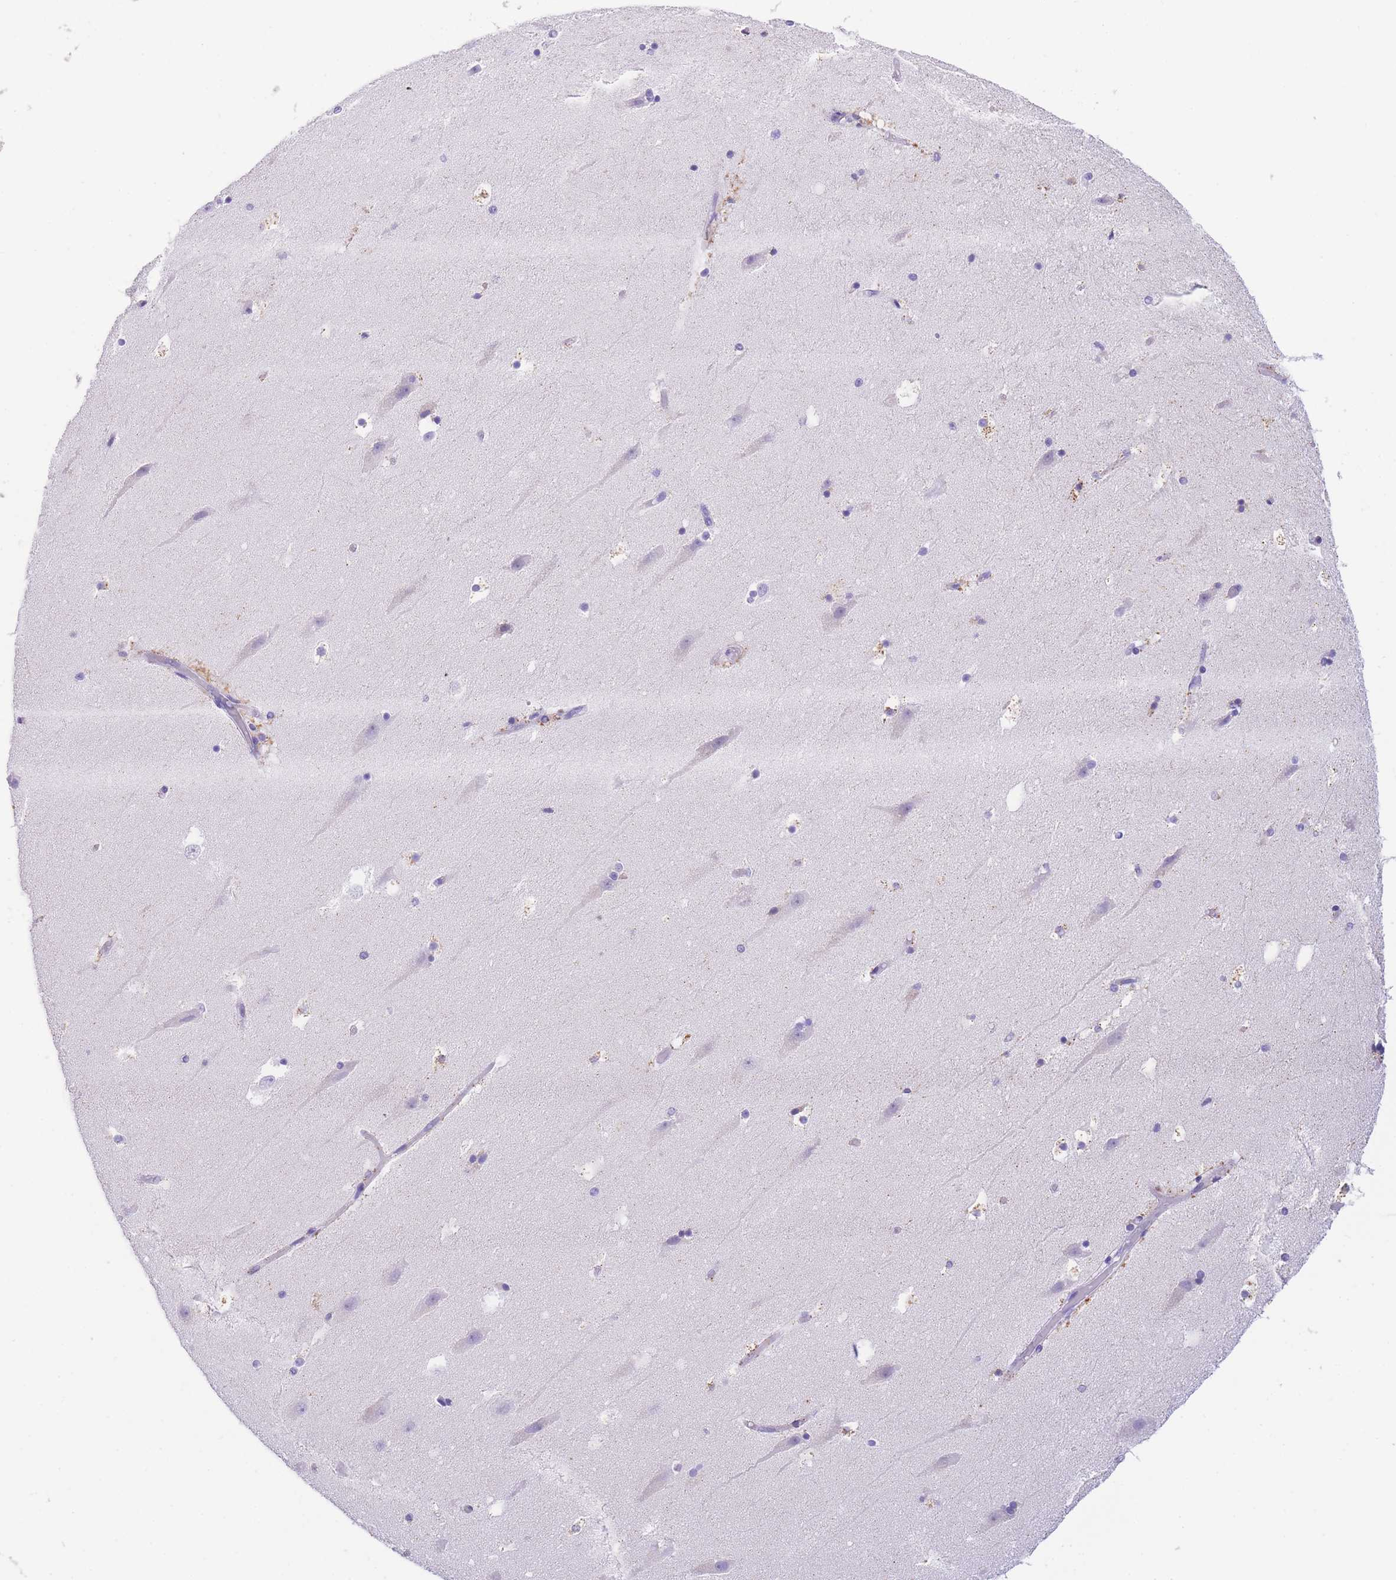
{"staining": {"intensity": "moderate", "quantity": "<25%", "location": "cytoplasmic/membranous"}, "tissue": "hippocampus", "cell_type": "Glial cells", "image_type": "normal", "snomed": [{"axis": "morphology", "description": "Normal tissue, NOS"}, {"axis": "topography", "description": "Hippocampus"}], "caption": "Hippocampus stained with DAB IHC demonstrates low levels of moderate cytoplasmic/membranous expression in approximately <25% of glial cells.", "gene": "NKD2", "patient": {"sex": "female", "age": 52}}